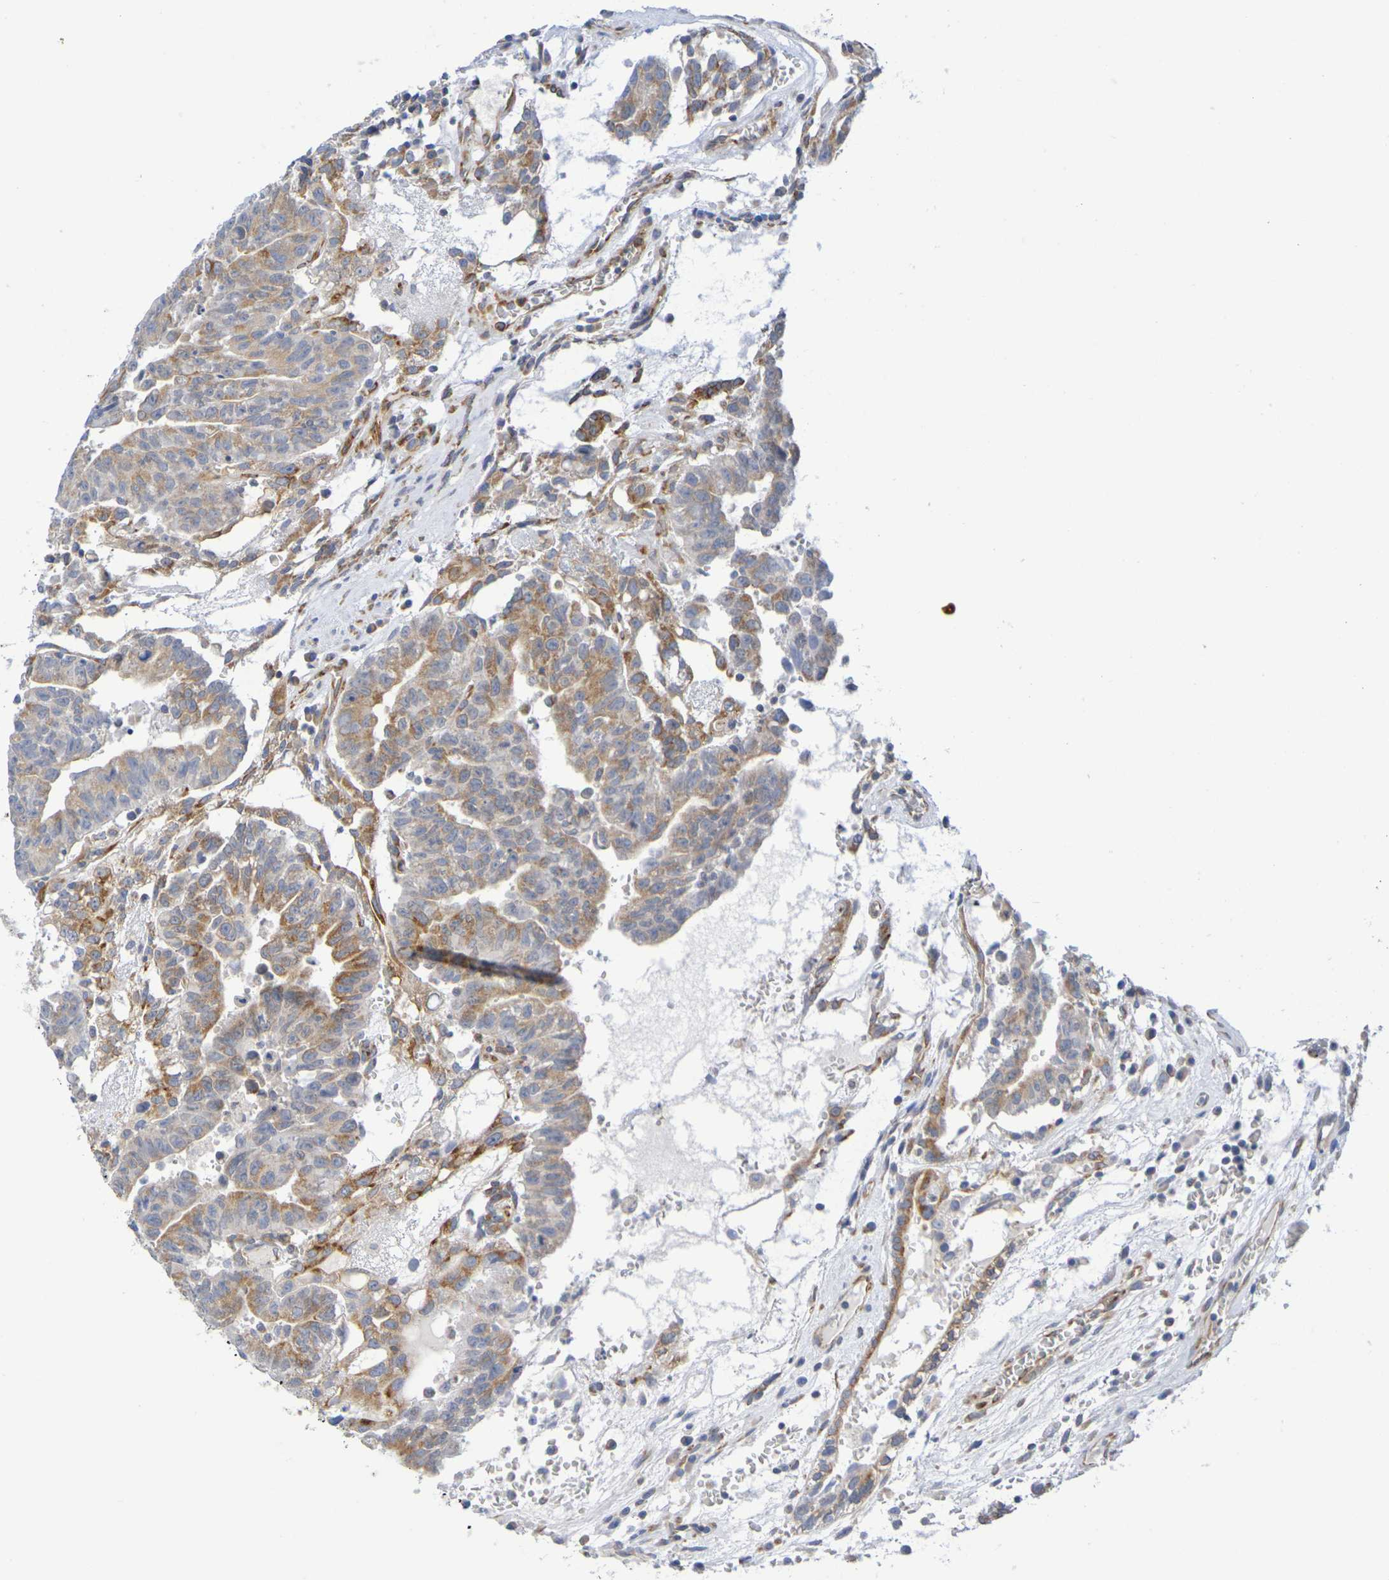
{"staining": {"intensity": "moderate", "quantity": ">75%", "location": "cytoplasmic/membranous"}, "tissue": "testis cancer", "cell_type": "Tumor cells", "image_type": "cancer", "snomed": [{"axis": "morphology", "description": "Seminoma, NOS"}, {"axis": "morphology", "description": "Carcinoma, Embryonal, NOS"}, {"axis": "topography", "description": "Testis"}], "caption": "Immunohistochemistry photomicrograph of testis cancer (embryonal carcinoma) stained for a protein (brown), which shows medium levels of moderate cytoplasmic/membranous staining in about >75% of tumor cells.", "gene": "TMCC3", "patient": {"sex": "male", "age": 52}}